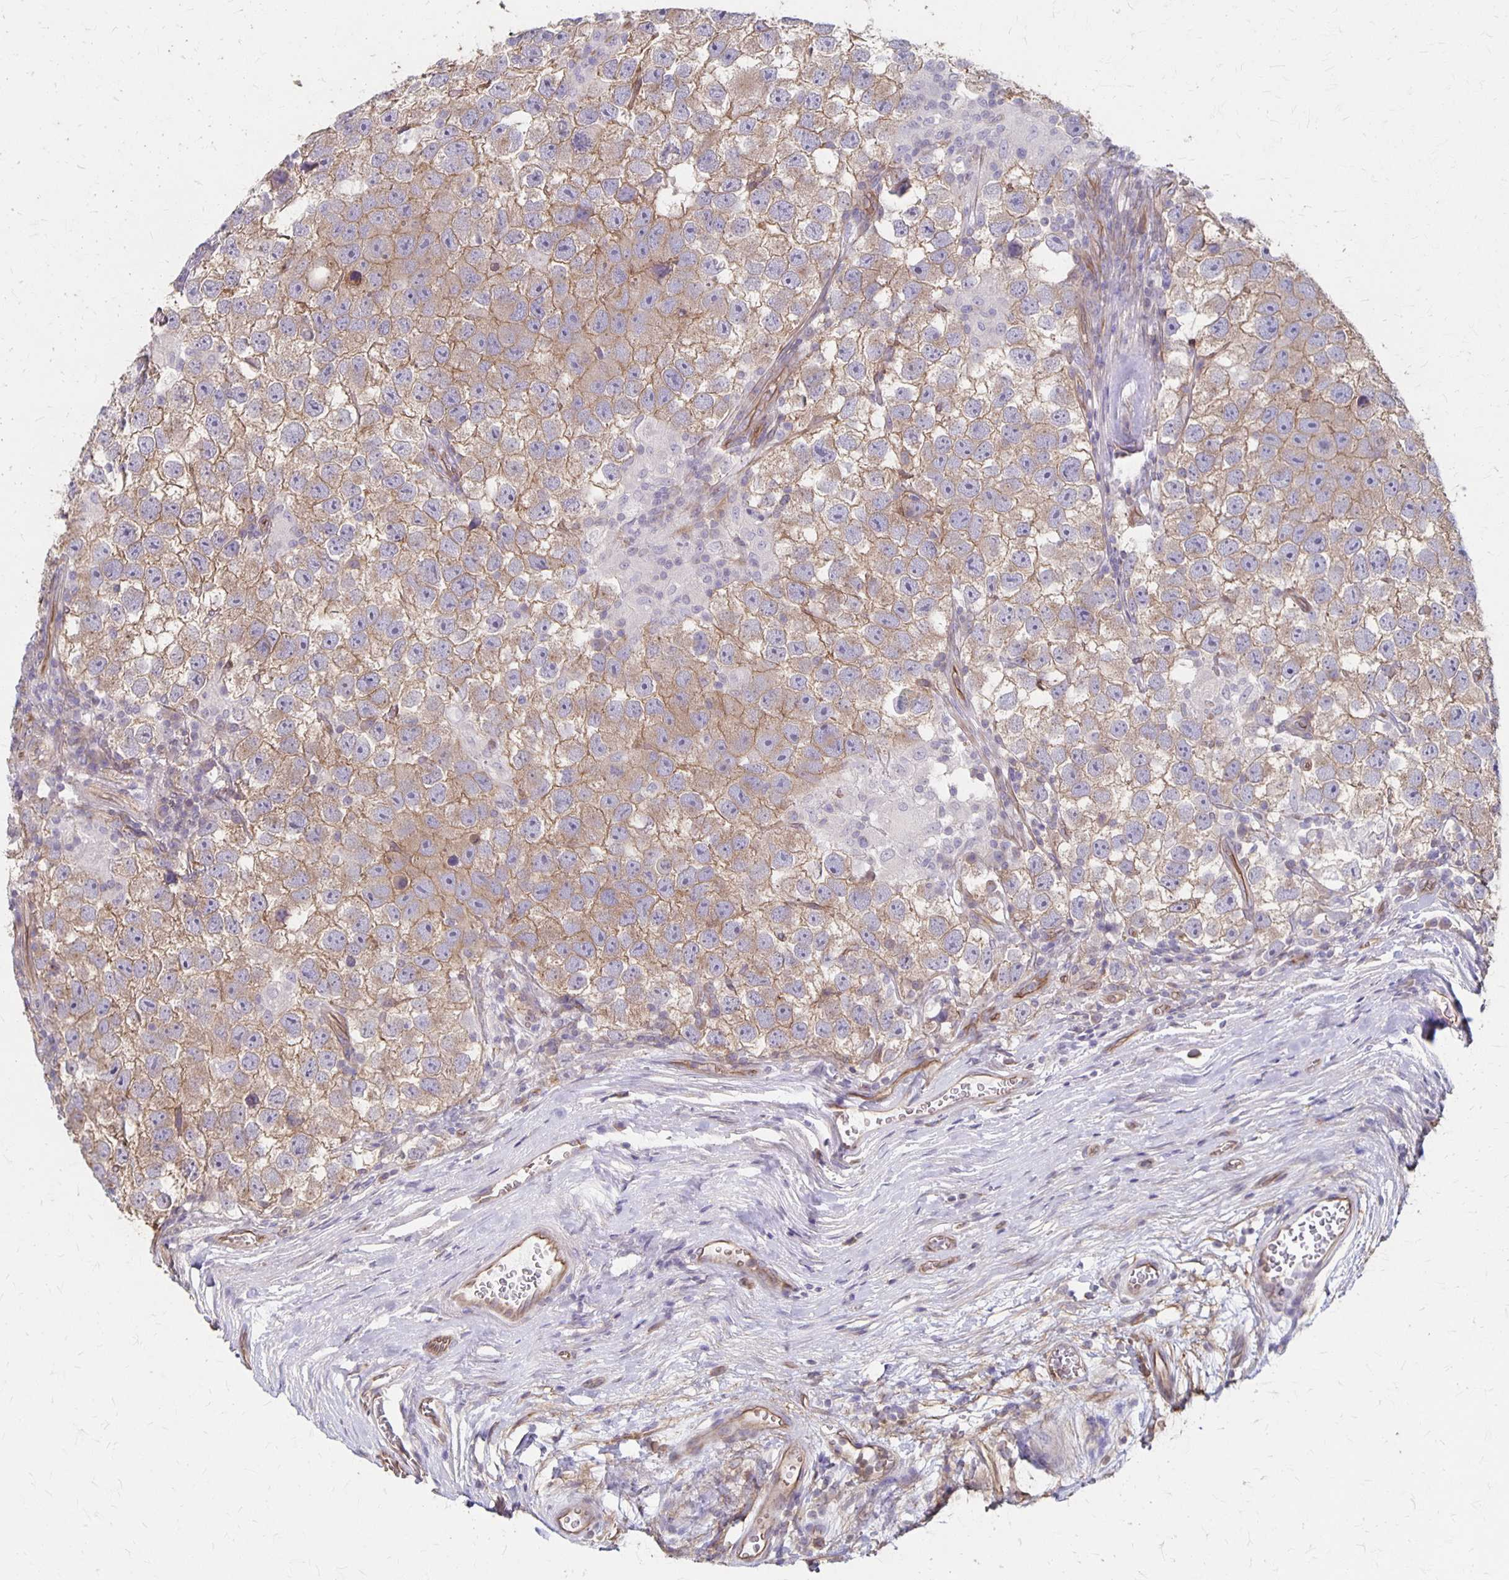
{"staining": {"intensity": "weak", "quantity": ">75%", "location": "cytoplasmic/membranous"}, "tissue": "testis cancer", "cell_type": "Tumor cells", "image_type": "cancer", "snomed": [{"axis": "morphology", "description": "Seminoma, NOS"}, {"axis": "topography", "description": "Testis"}], "caption": "DAB (3,3'-diaminobenzidine) immunohistochemical staining of human testis cancer (seminoma) displays weak cytoplasmic/membranous protein positivity in approximately >75% of tumor cells.", "gene": "PPP1R3E", "patient": {"sex": "male", "age": 26}}